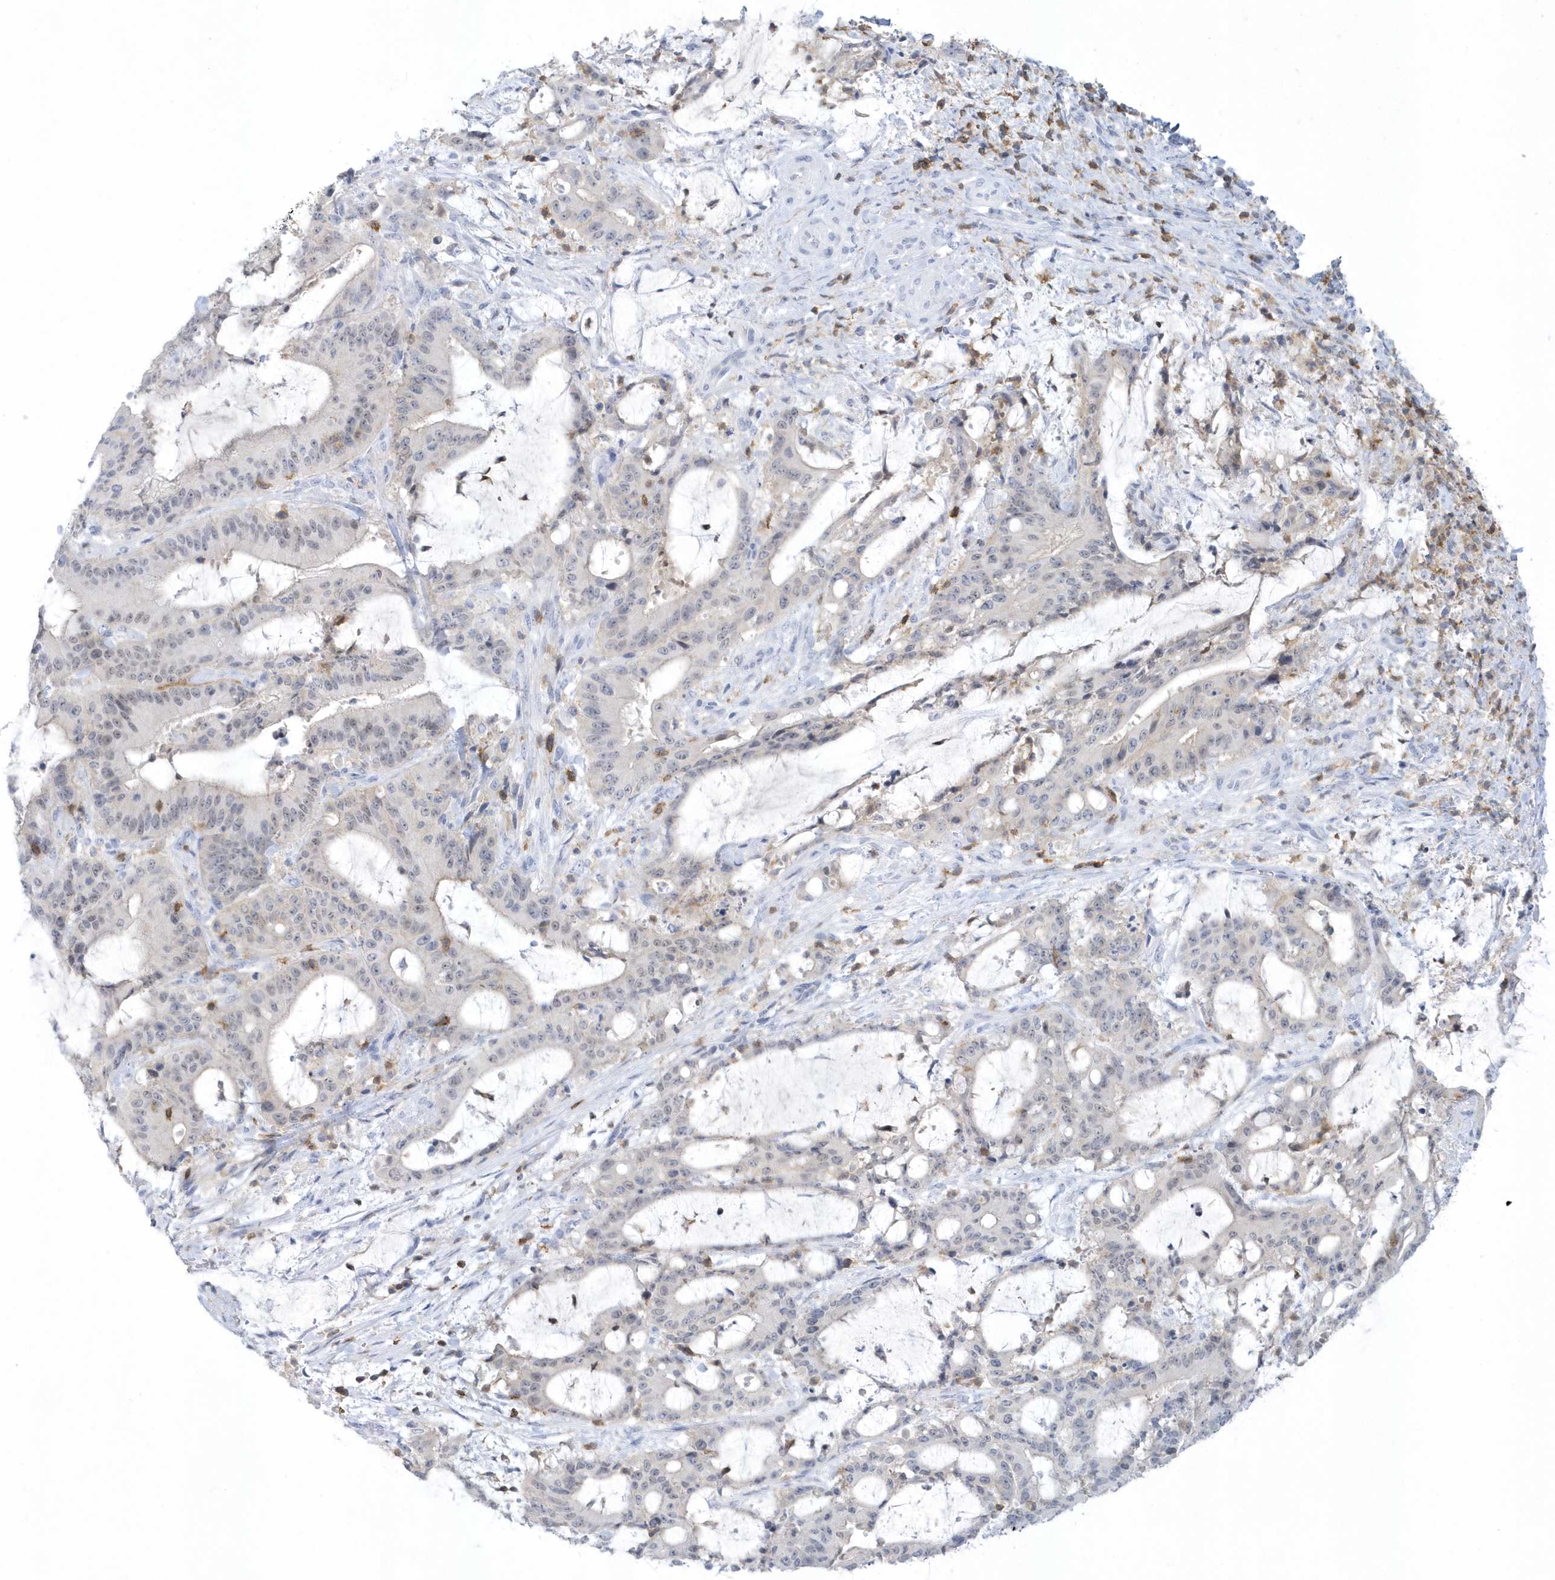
{"staining": {"intensity": "negative", "quantity": "none", "location": "none"}, "tissue": "liver cancer", "cell_type": "Tumor cells", "image_type": "cancer", "snomed": [{"axis": "morphology", "description": "Normal tissue, NOS"}, {"axis": "morphology", "description": "Cholangiocarcinoma"}, {"axis": "topography", "description": "Liver"}, {"axis": "topography", "description": "Peripheral nerve tissue"}], "caption": "Tumor cells show no significant protein positivity in liver cancer (cholangiocarcinoma).", "gene": "PSD4", "patient": {"sex": "female", "age": 73}}